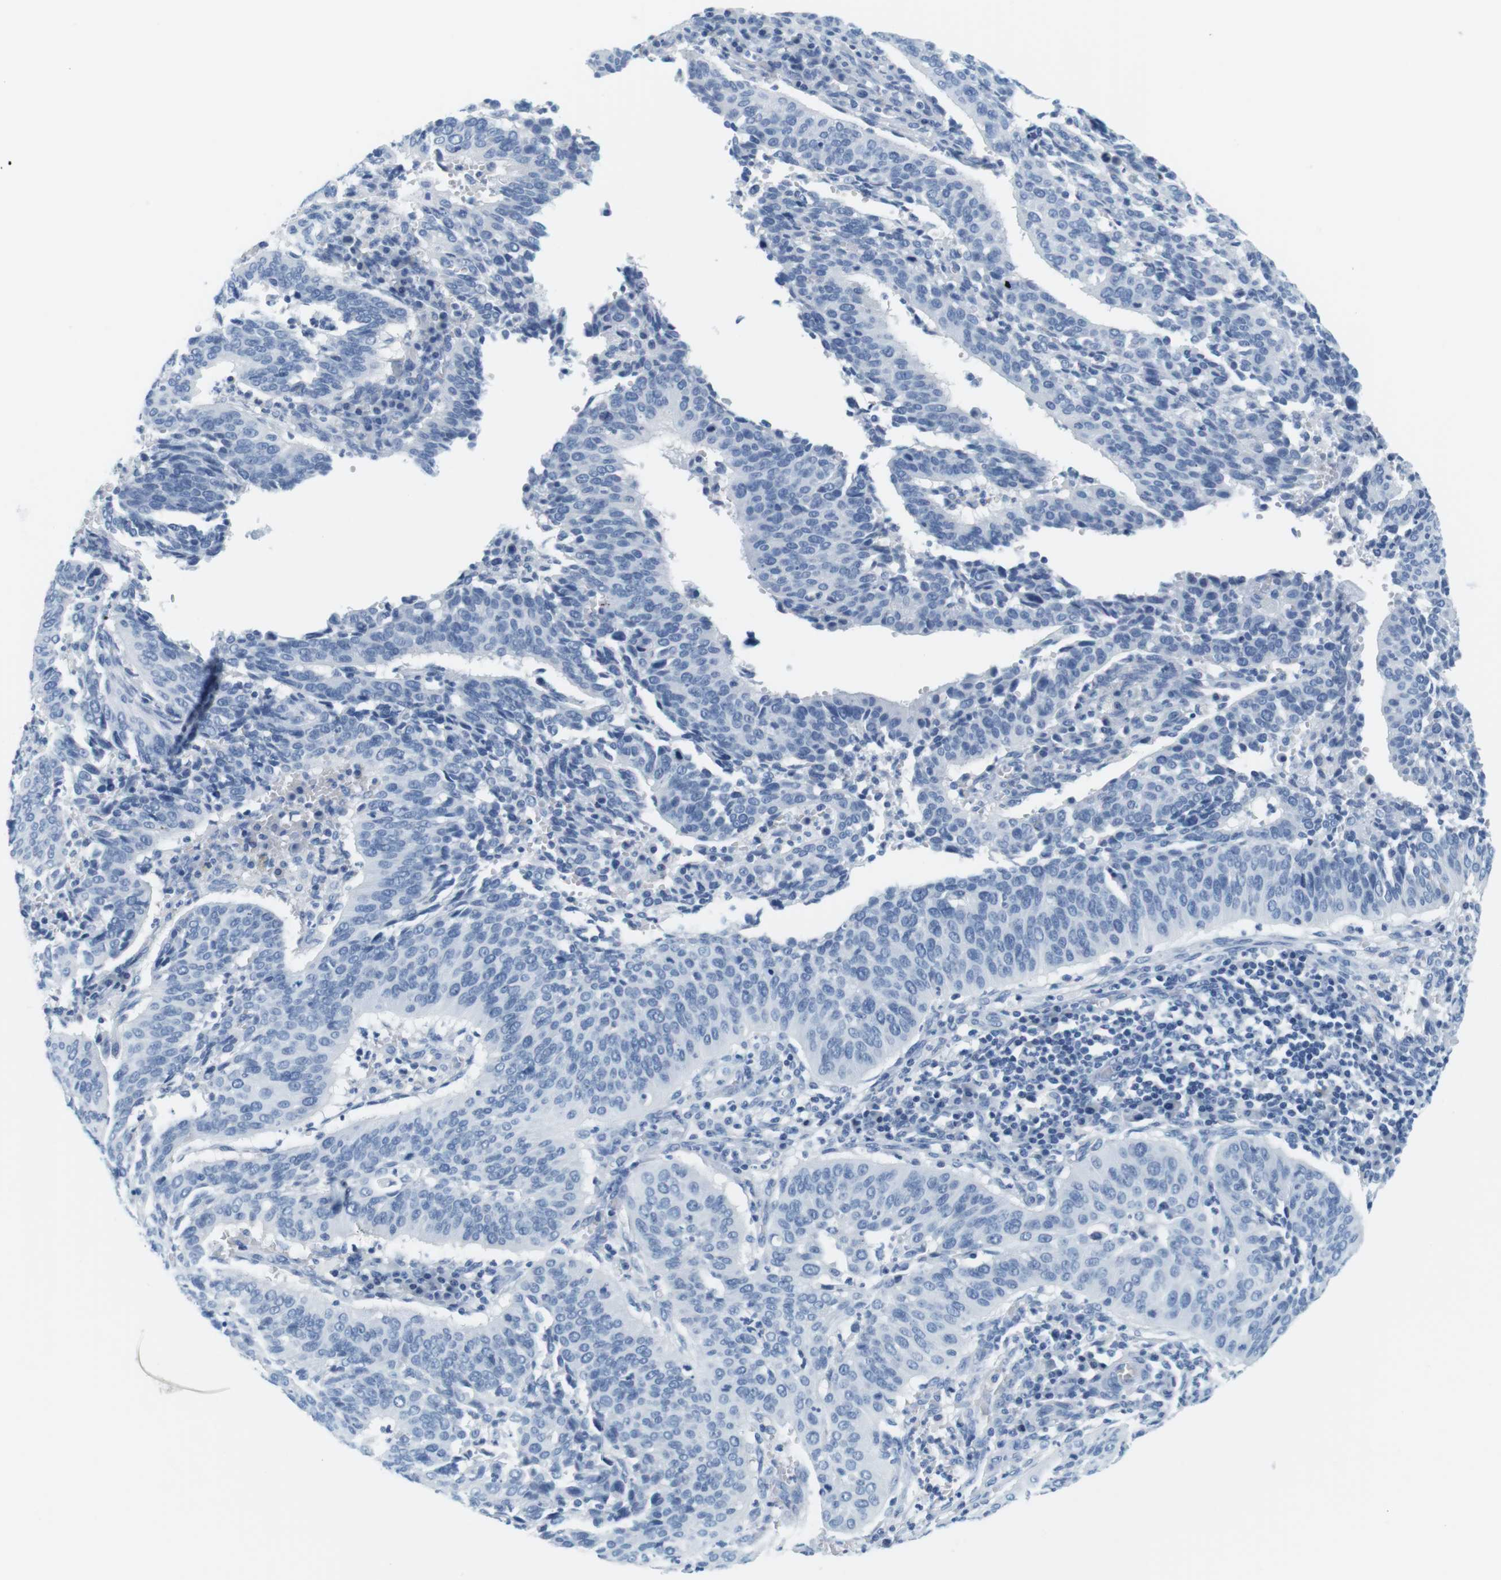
{"staining": {"intensity": "negative", "quantity": "none", "location": "none"}, "tissue": "cervical cancer", "cell_type": "Tumor cells", "image_type": "cancer", "snomed": [{"axis": "morphology", "description": "Normal tissue, NOS"}, {"axis": "morphology", "description": "Squamous cell carcinoma, NOS"}, {"axis": "topography", "description": "Cervix"}], "caption": "A micrograph of human squamous cell carcinoma (cervical) is negative for staining in tumor cells. (Stains: DAB immunohistochemistry with hematoxylin counter stain, Microscopy: brightfield microscopy at high magnification).", "gene": "CYP2C9", "patient": {"sex": "female", "age": 39}}